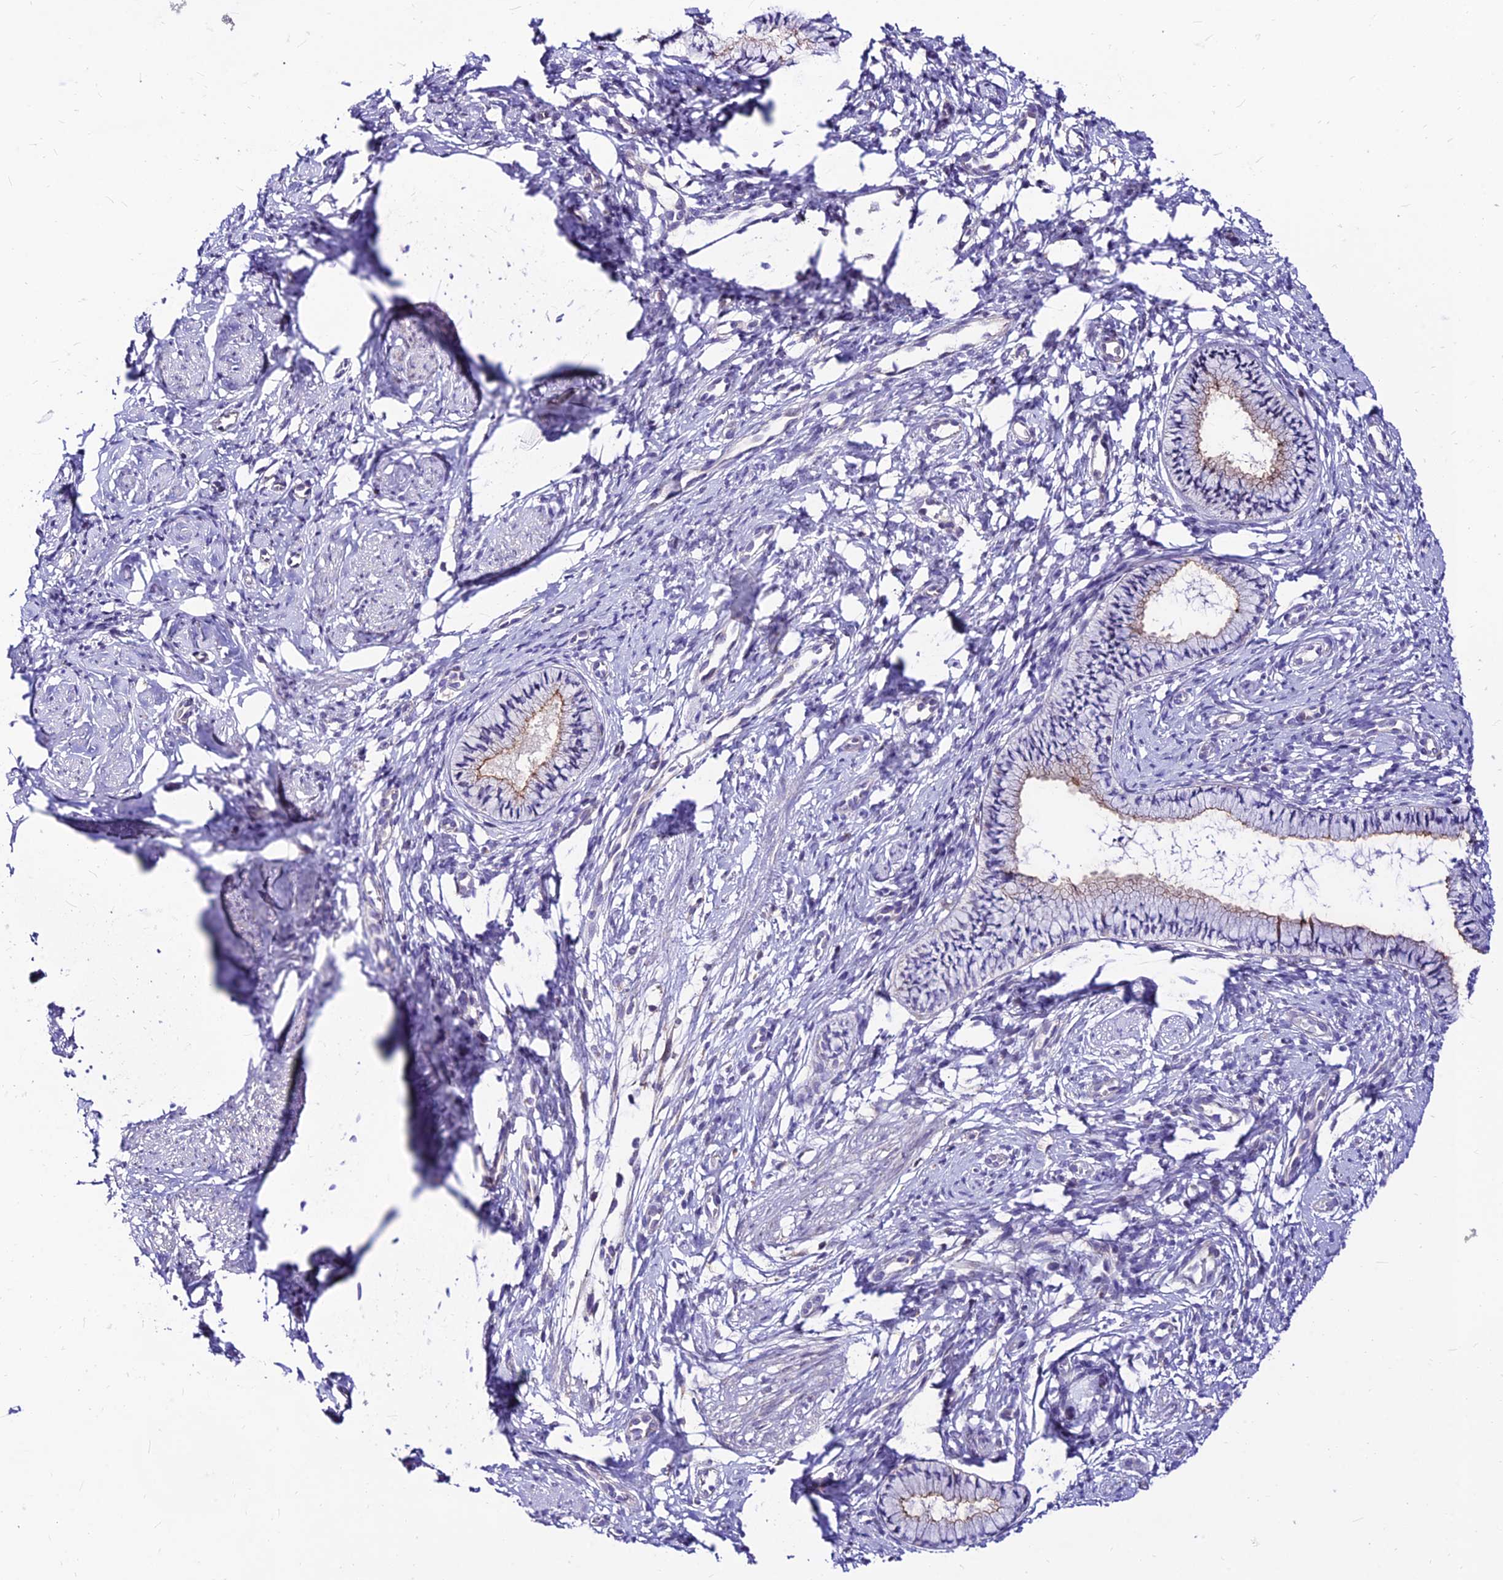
{"staining": {"intensity": "weak", "quantity": "25%-75%", "location": "cytoplasmic/membranous"}, "tissue": "cervix", "cell_type": "Glandular cells", "image_type": "normal", "snomed": [{"axis": "morphology", "description": "Normal tissue, NOS"}, {"axis": "topography", "description": "Cervix"}], "caption": "Cervix stained for a protein (brown) exhibits weak cytoplasmic/membranous positive staining in about 25%-75% of glandular cells.", "gene": "C6orf132", "patient": {"sex": "female", "age": 57}}